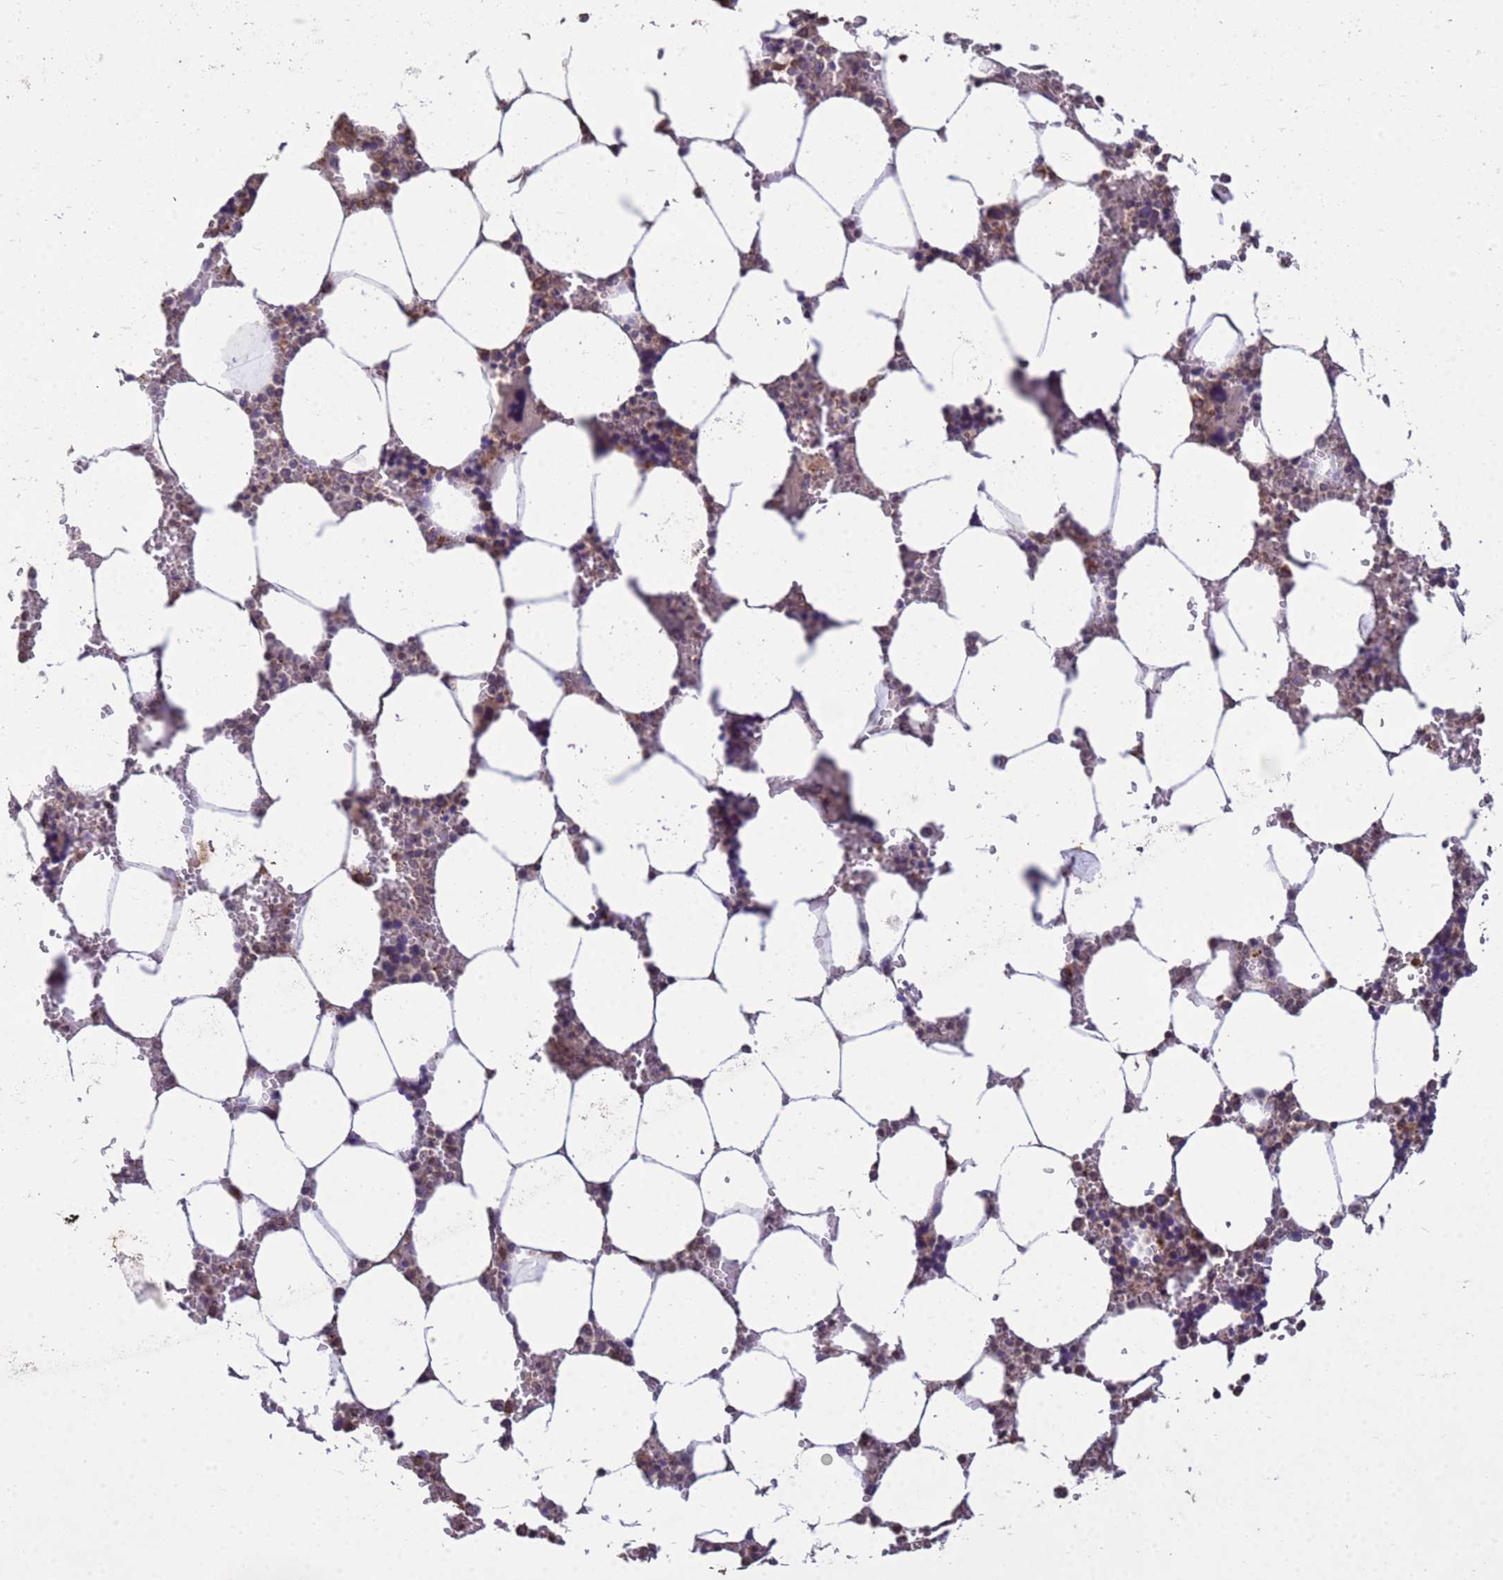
{"staining": {"intensity": "weak", "quantity": "25%-75%", "location": "cytoplasmic/membranous"}, "tissue": "bone marrow", "cell_type": "Hematopoietic cells", "image_type": "normal", "snomed": [{"axis": "morphology", "description": "Normal tissue, NOS"}, {"axis": "topography", "description": "Bone marrow"}], "caption": "Unremarkable bone marrow displays weak cytoplasmic/membranous staining in approximately 25%-75% of hematopoietic cells.", "gene": "P2RX7", "patient": {"sex": "male", "age": 64}}